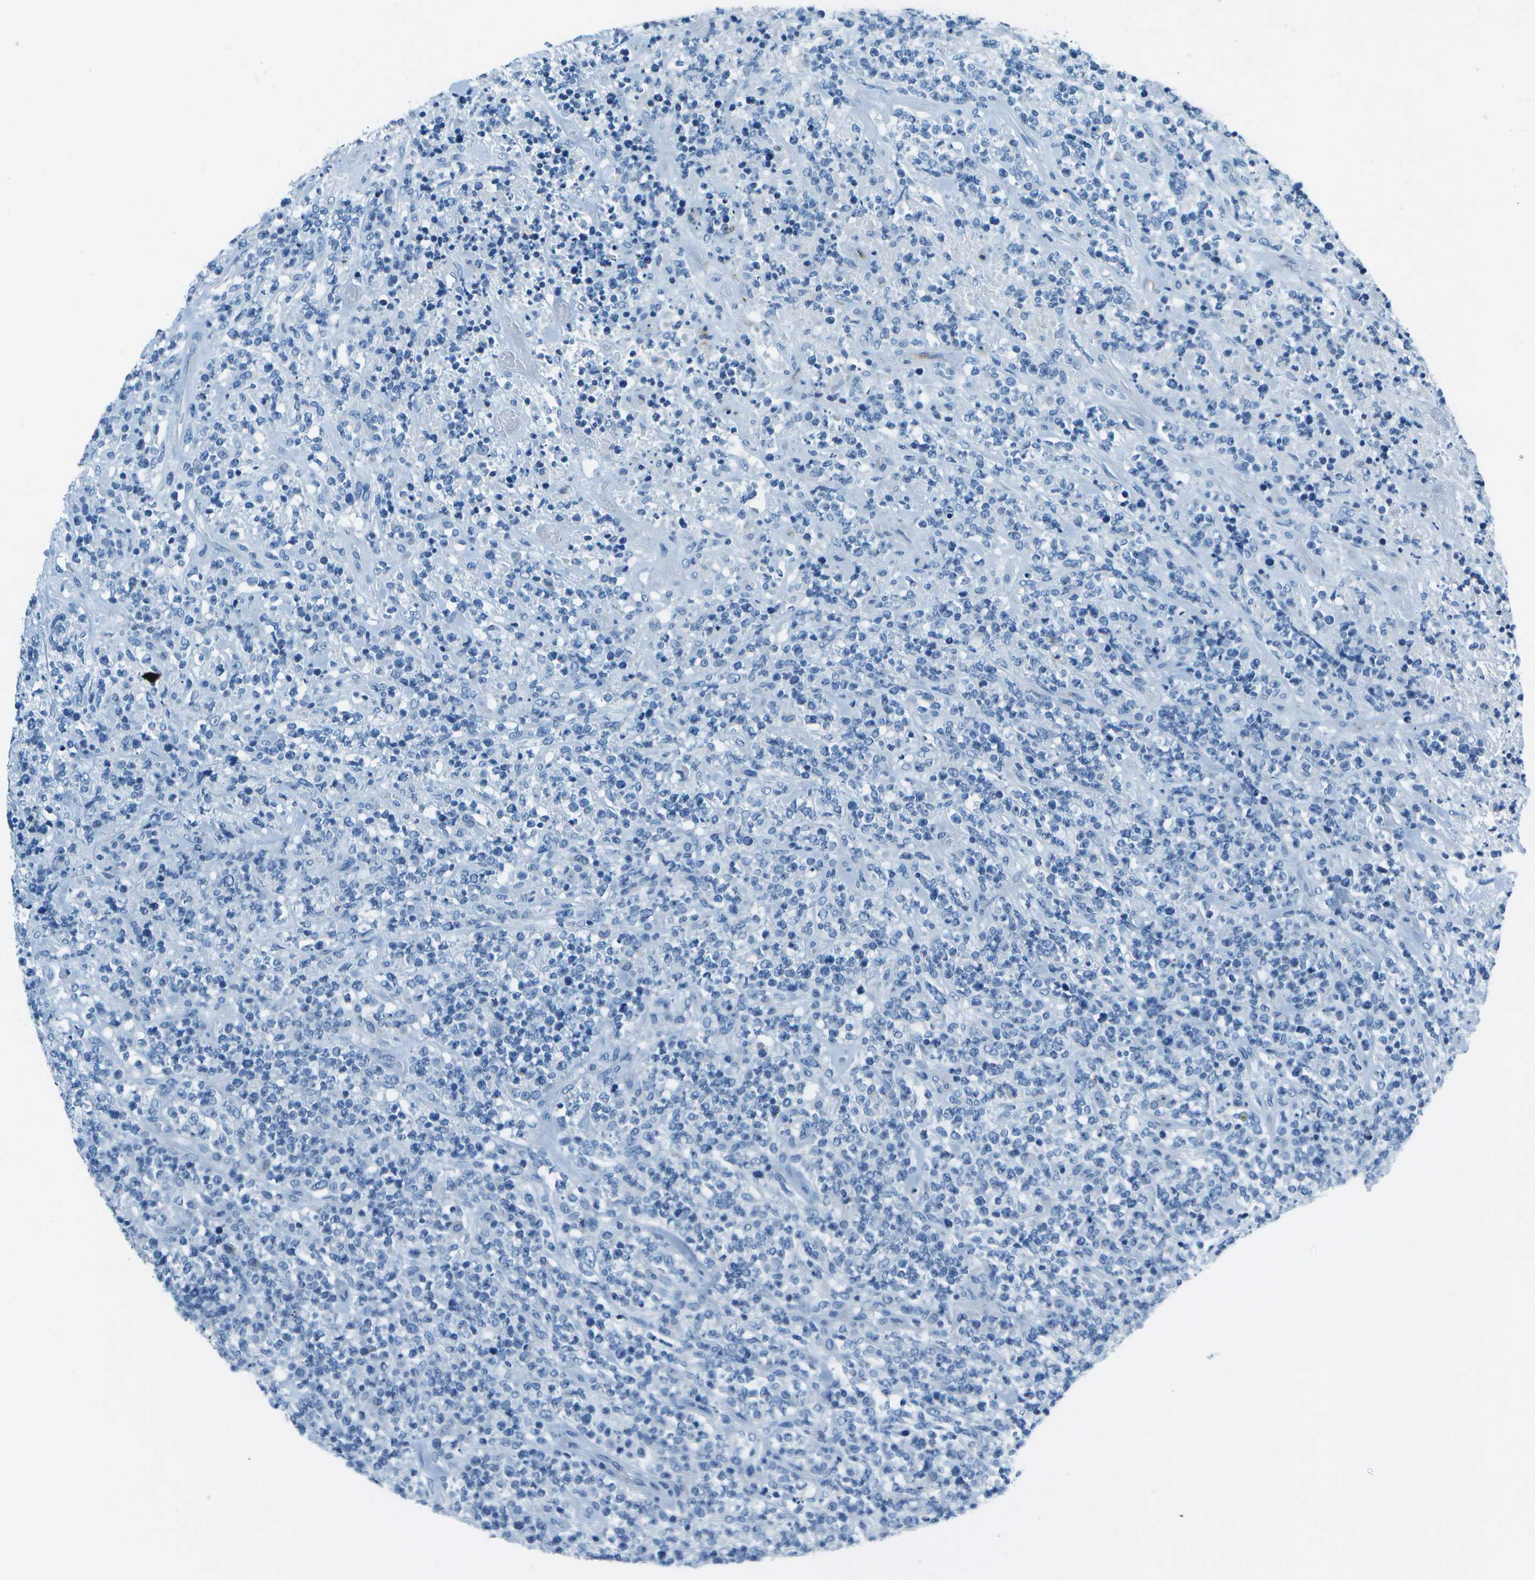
{"staining": {"intensity": "negative", "quantity": "none", "location": "none"}, "tissue": "lymphoma", "cell_type": "Tumor cells", "image_type": "cancer", "snomed": [{"axis": "morphology", "description": "Malignant lymphoma, non-Hodgkin's type, High grade"}, {"axis": "topography", "description": "Soft tissue"}], "caption": "Immunohistochemistry (IHC) of human lymphoma shows no staining in tumor cells.", "gene": "SLC16A10", "patient": {"sex": "male", "age": 18}}